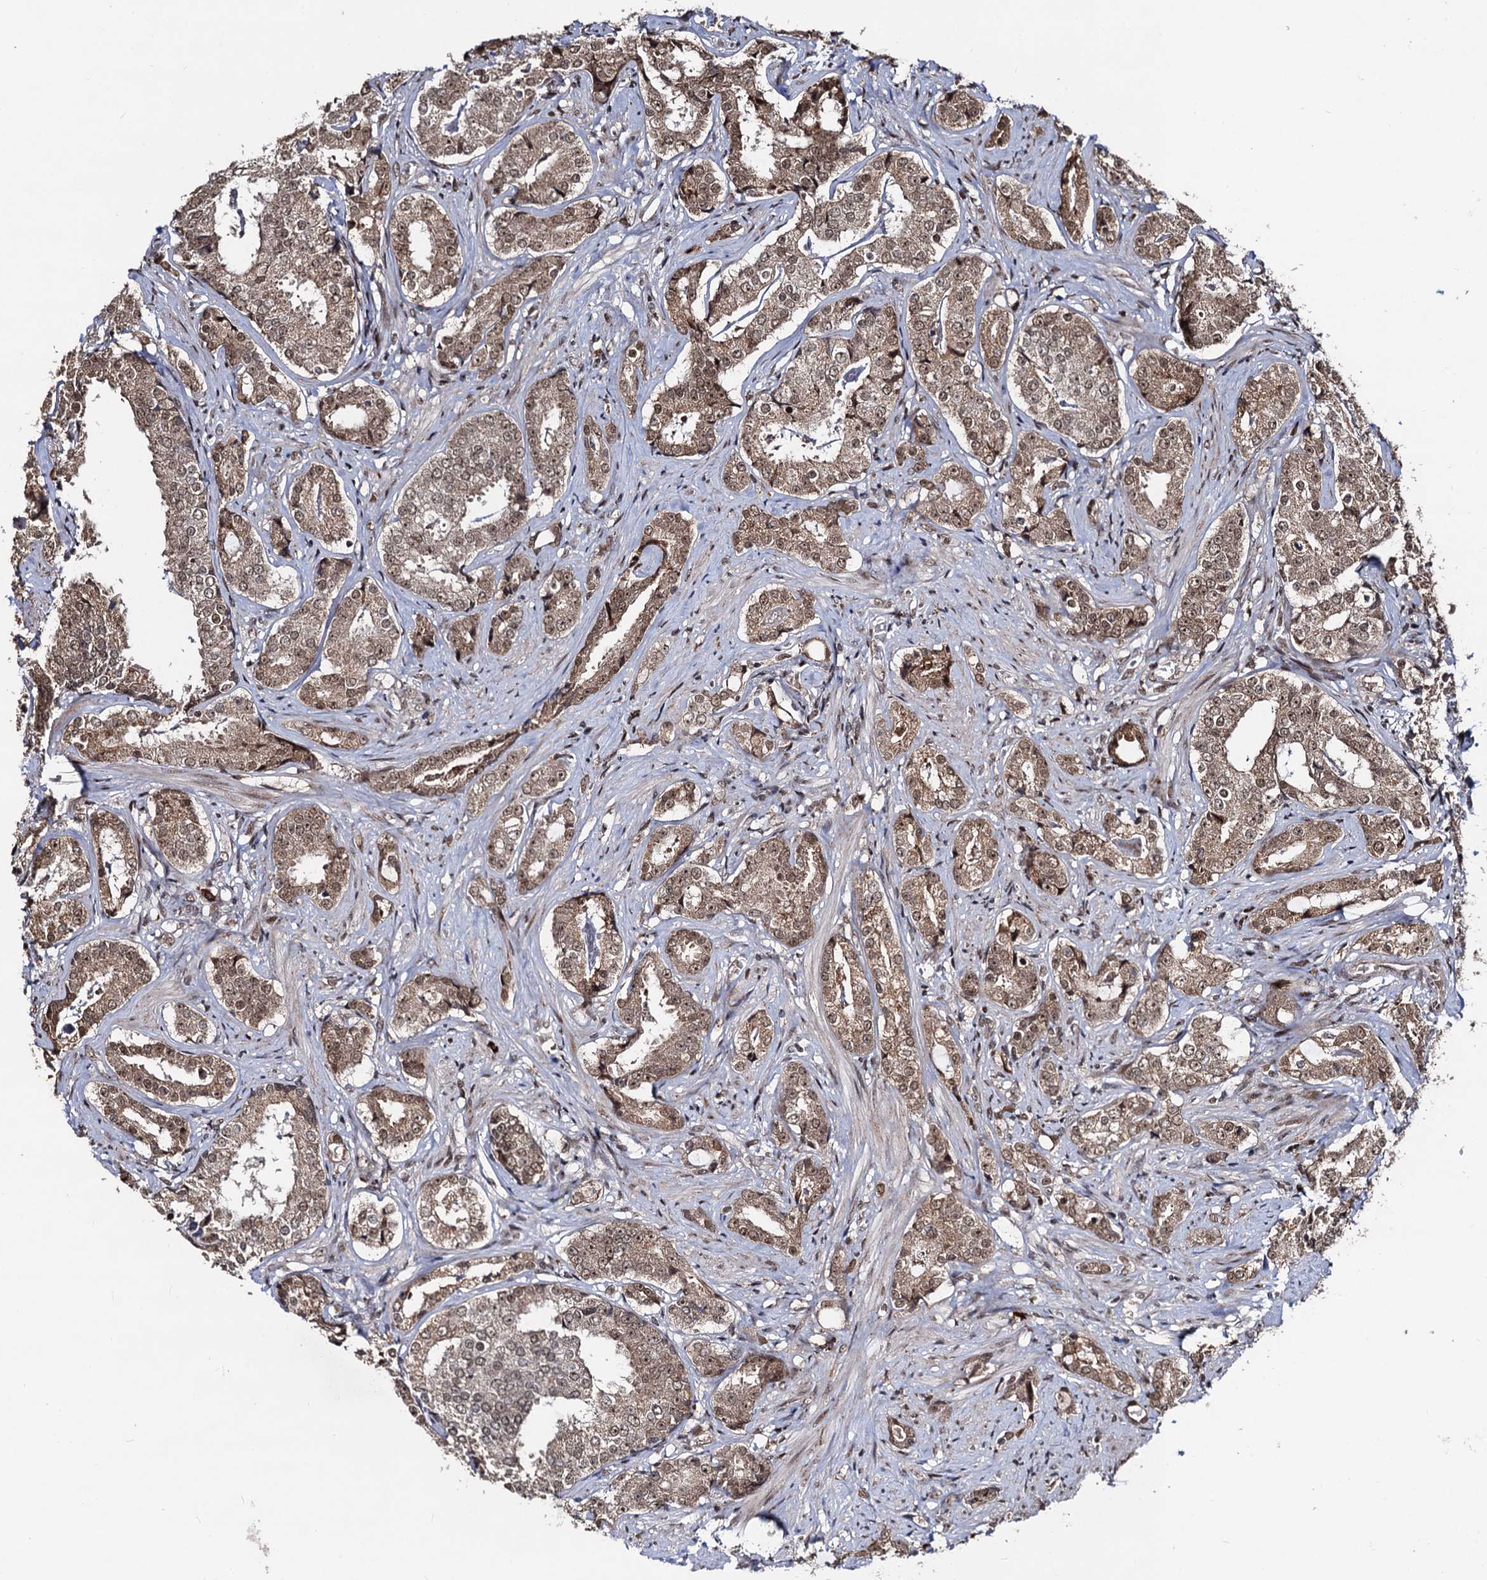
{"staining": {"intensity": "moderate", "quantity": ">75%", "location": "cytoplasmic/membranous,nuclear"}, "tissue": "prostate cancer", "cell_type": "Tumor cells", "image_type": "cancer", "snomed": [{"axis": "morphology", "description": "Adenocarcinoma, High grade"}, {"axis": "topography", "description": "Prostate"}], "caption": "Protein analysis of prostate adenocarcinoma (high-grade) tissue exhibits moderate cytoplasmic/membranous and nuclear expression in about >75% of tumor cells.", "gene": "SFSWAP", "patient": {"sex": "male", "age": 58}}